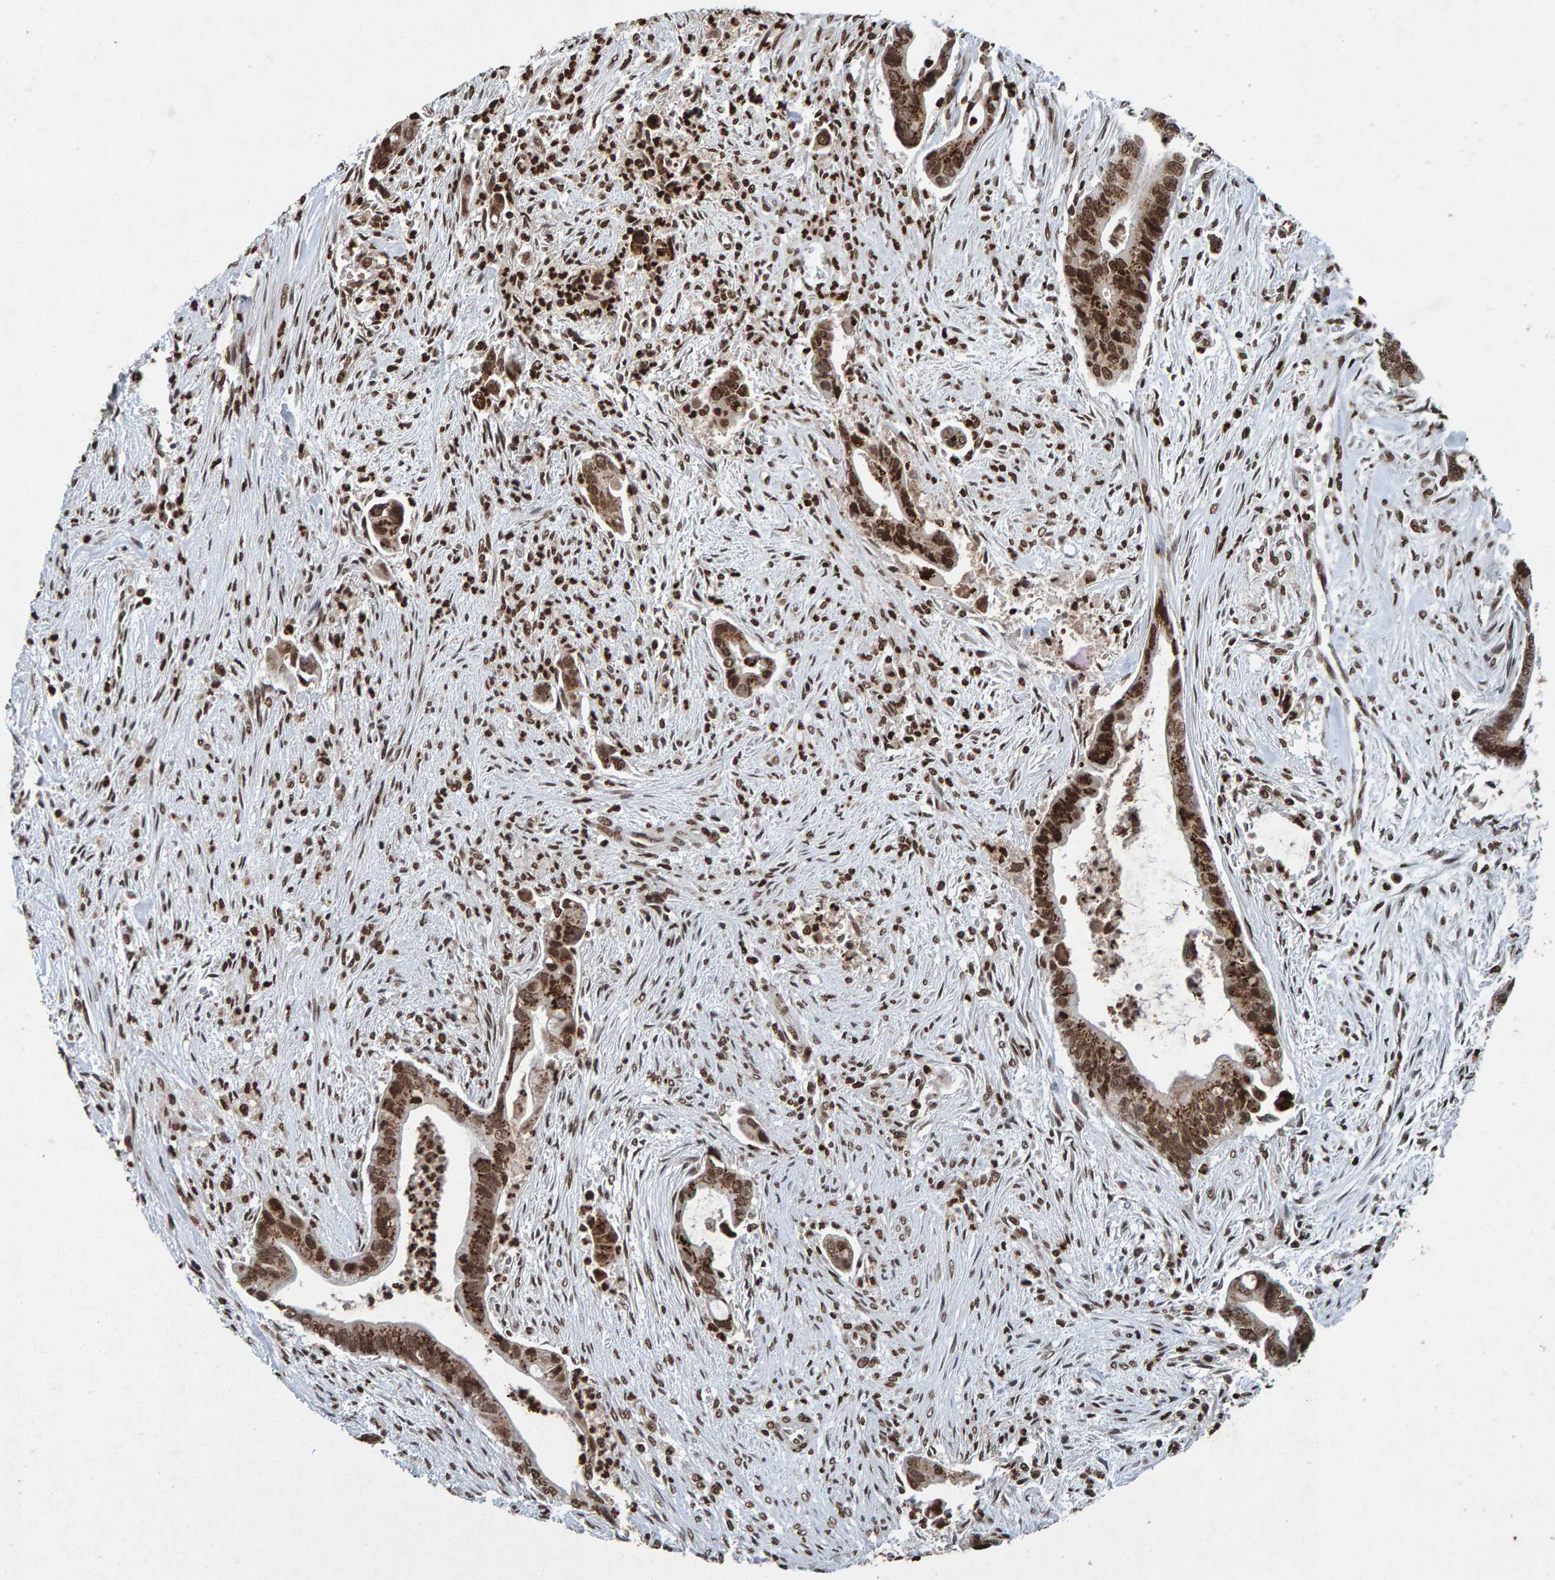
{"staining": {"intensity": "moderate", "quantity": ">75%", "location": "cytoplasmic/membranous,nuclear"}, "tissue": "liver cancer", "cell_type": "Tumor cells", "image_type": "cancer", "snomed": [{"axis": "morphology", "description": "Cholangiocarcinoma"}, {"axis": "topography", "description": "Liver"}], "caption": "Immunohistochemistry (DAB (3,3'-diaminobenzidine)) staining of liver cancer reveals moderate cytoplasmic/membranous and nuclear protein expression in approximately >75% of tumor cells.", "gene": "H2AZ1", "patient": {"sex": "female", "age": 55}}